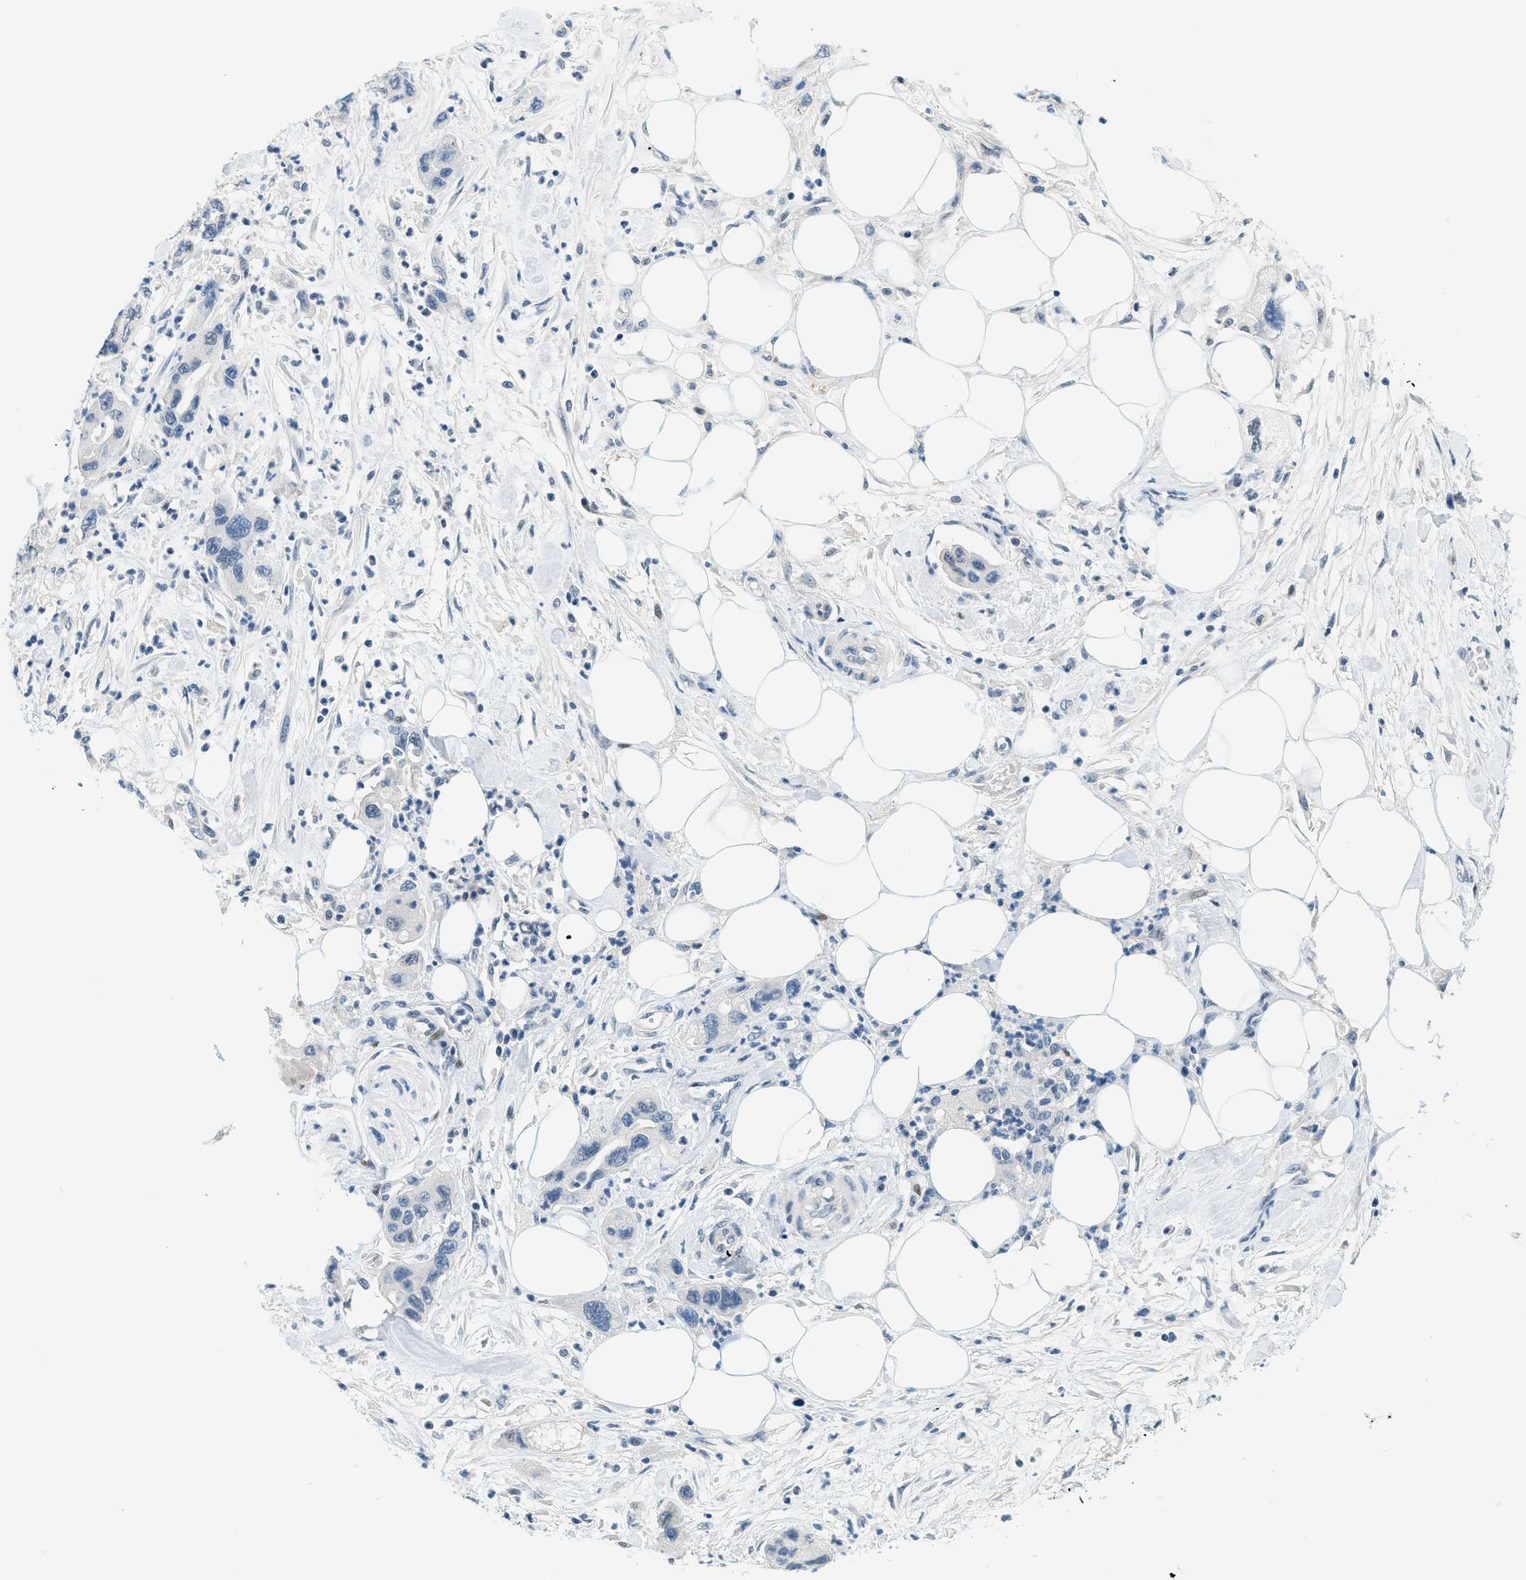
{"staining": {"intensity": "negative", "quantity": "none", "location": "none"}, "tissue": "pancreatic cancer", "cell_type": "Tumor cells", "image_type": "cancer", "snomed": [{"axis": "morphology", "description": "Normal tissue, NOS"}, {"axis": "morphology", "description": "Adenocarcinoma, NOS"}, {"axis": "topography", "description": "Pancreas"}], "caption": "A high-resolution micrograph shows immunohistochemistry staining of pancreatic adenocarcinoma, which shows no significant staining in tumor cells.", "gene": "CYP4X1", "patient": {"sex": "female", "age": 71}}